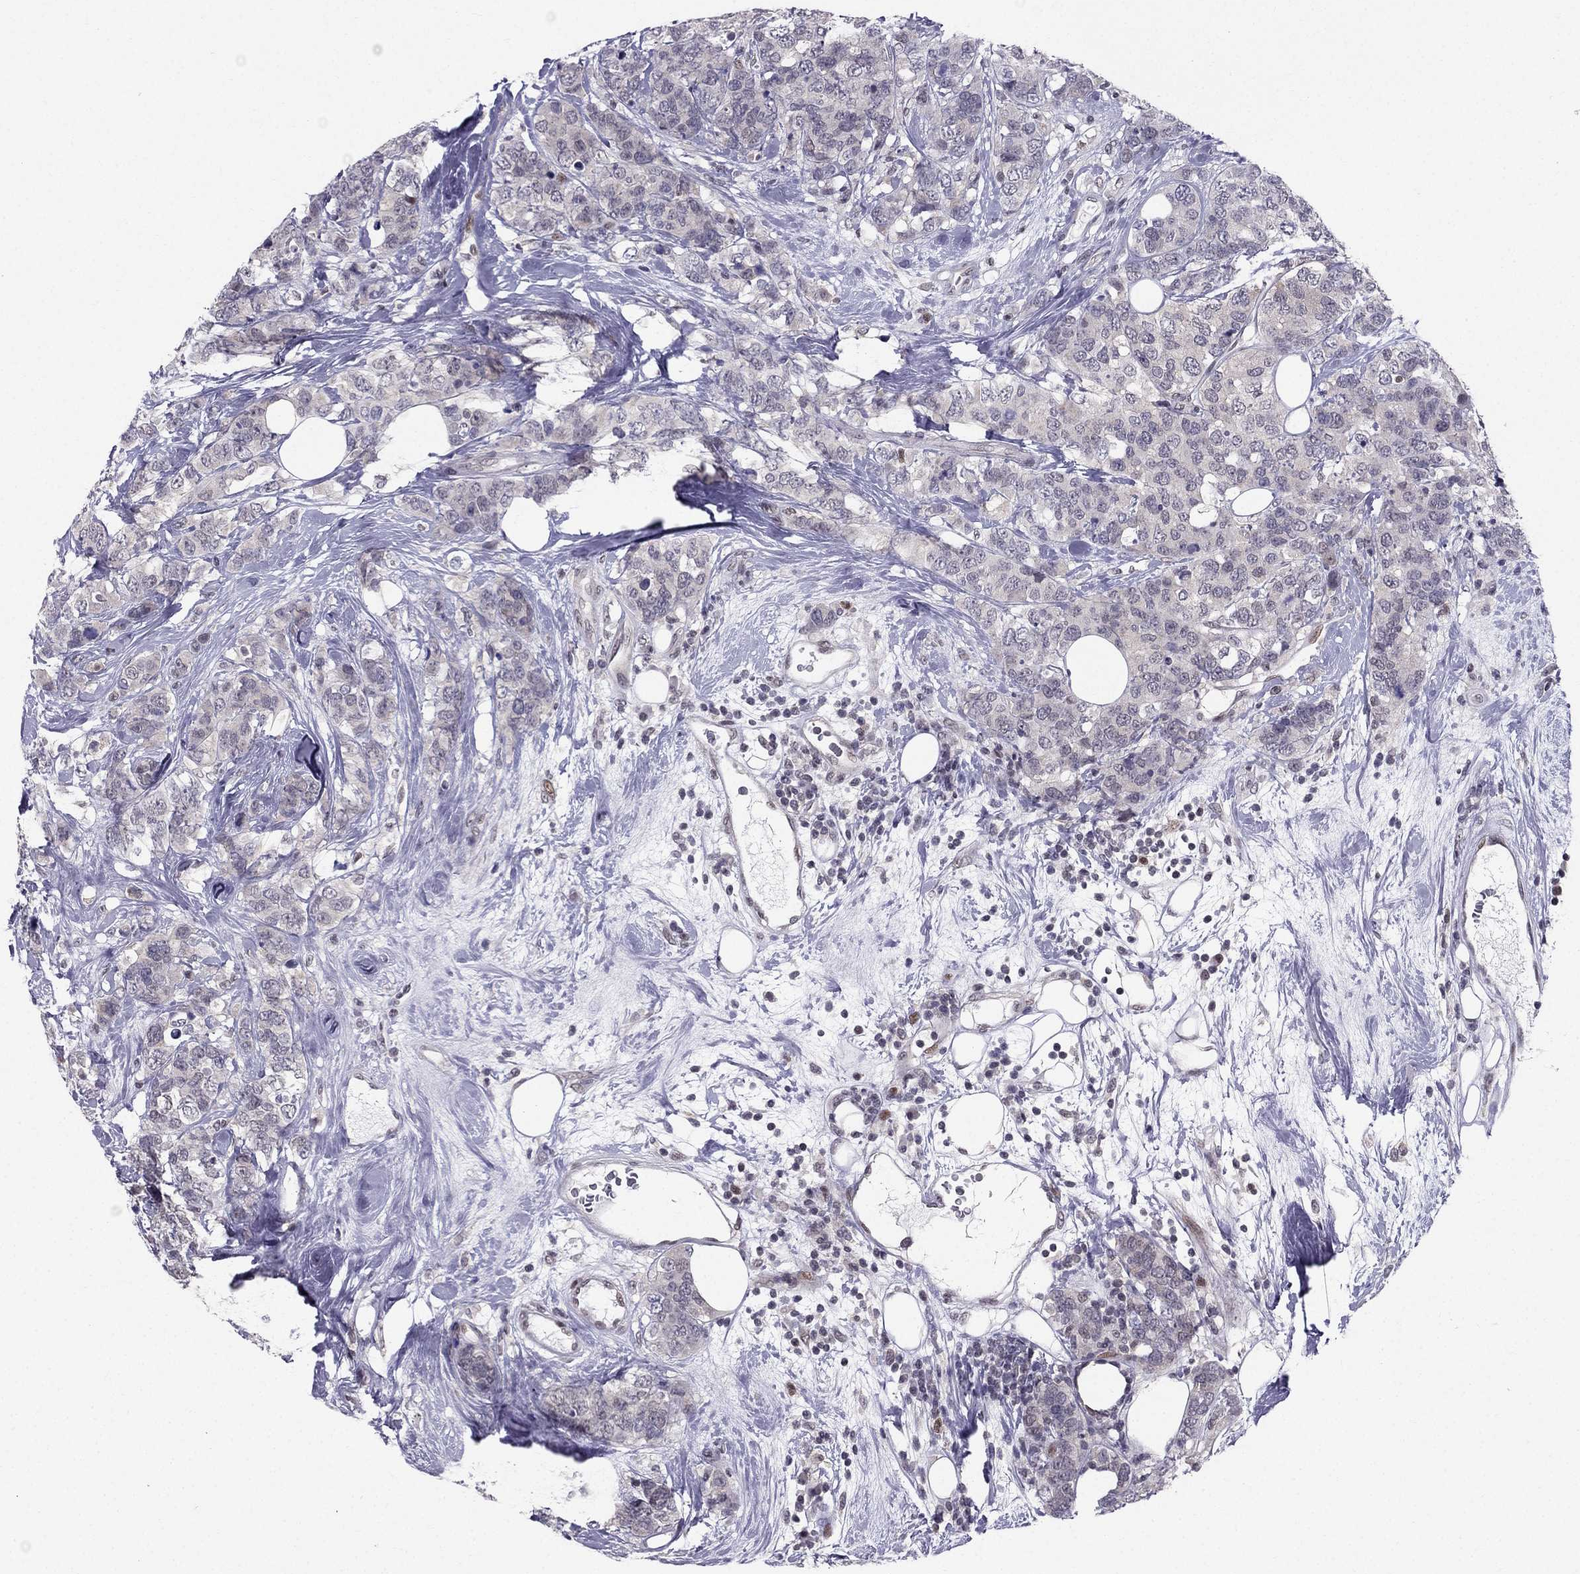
{"staining": {"intensity": "negative", "quantity": "none", "location": "none"}, "tissue": "breast cancer", "cell_type": "Tumor cells", "image_type": "cancer", "snomed": [{"axis": "morphology", "description": "Lobular carcinoma"}, {"axis": "topography", "description": "Breast"}], "caption": "Immunohistochemistry (IHC) image of neoplastic tissue: breast cancer stained with DAB (3,3'-diaminobenzidine) reveals no significant protein positivity in tumor cells. The staining was performed using DAB (3,3'-diaminobenzidine) to visualize the protein expression in brown, while the nuclei were stained in blue with hematoxylin (Magnification: 20x).", "gene": "RPRD2", "patient": {"sex": "female", "age": 59}}